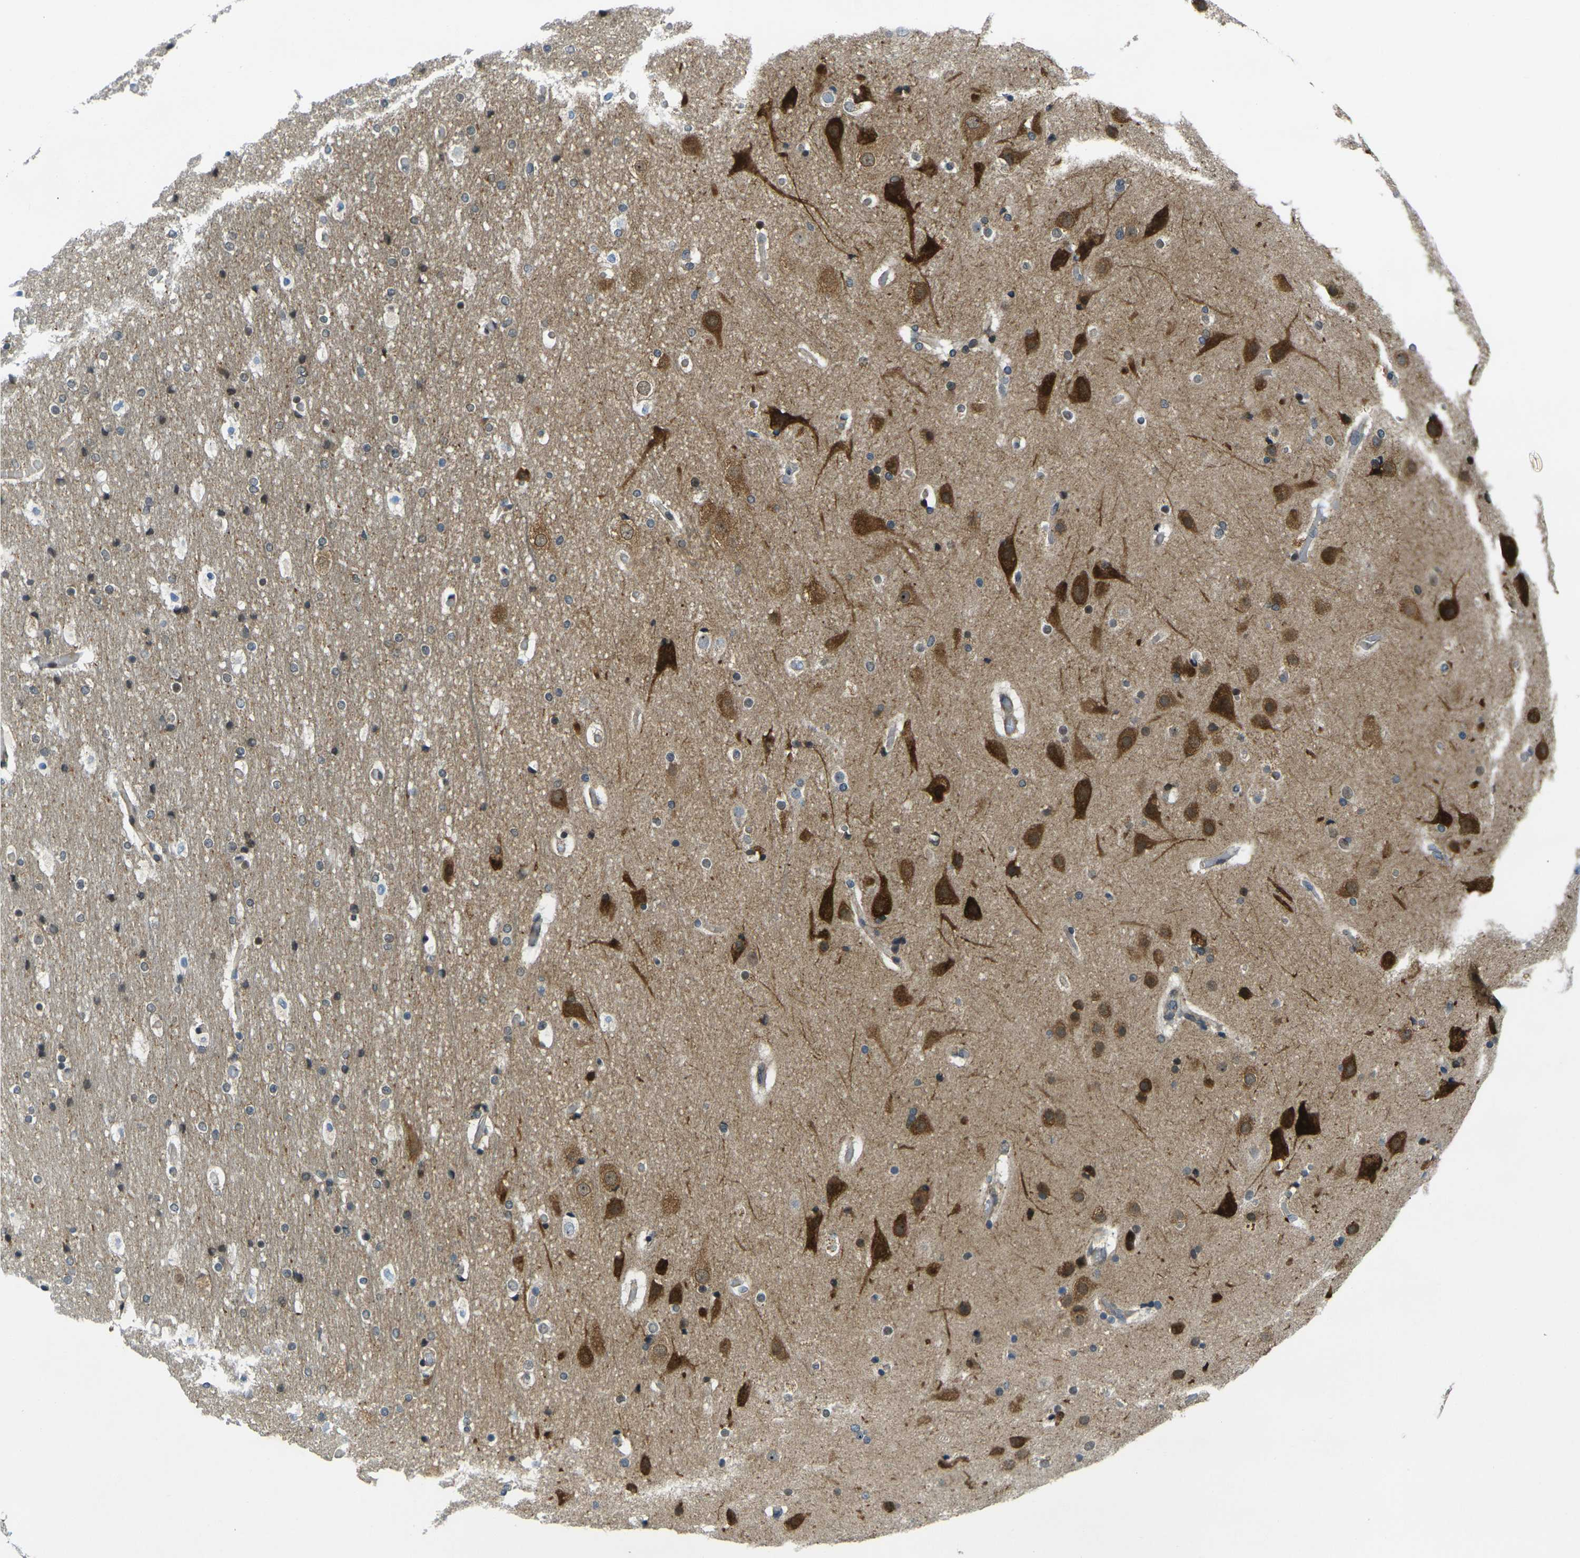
{"staining": {"intensity": "negative", "quantity": "none", "location": "none"}, "tissue": "cerebral cortex", "cell_type": "Endothelial cells", "image_type": "normal", "snomed": [{"axis": "morphology", "description": "Normal tissue, NOS"}, {"axis": "topography", "description": "Cerebral cortex"}], "caption": "An image of cerebral cortex stained for a protein shows no brown staining in endothelial cells.", "gene": "KCTD10", "patient": {"sex": "male", "age": 57}}